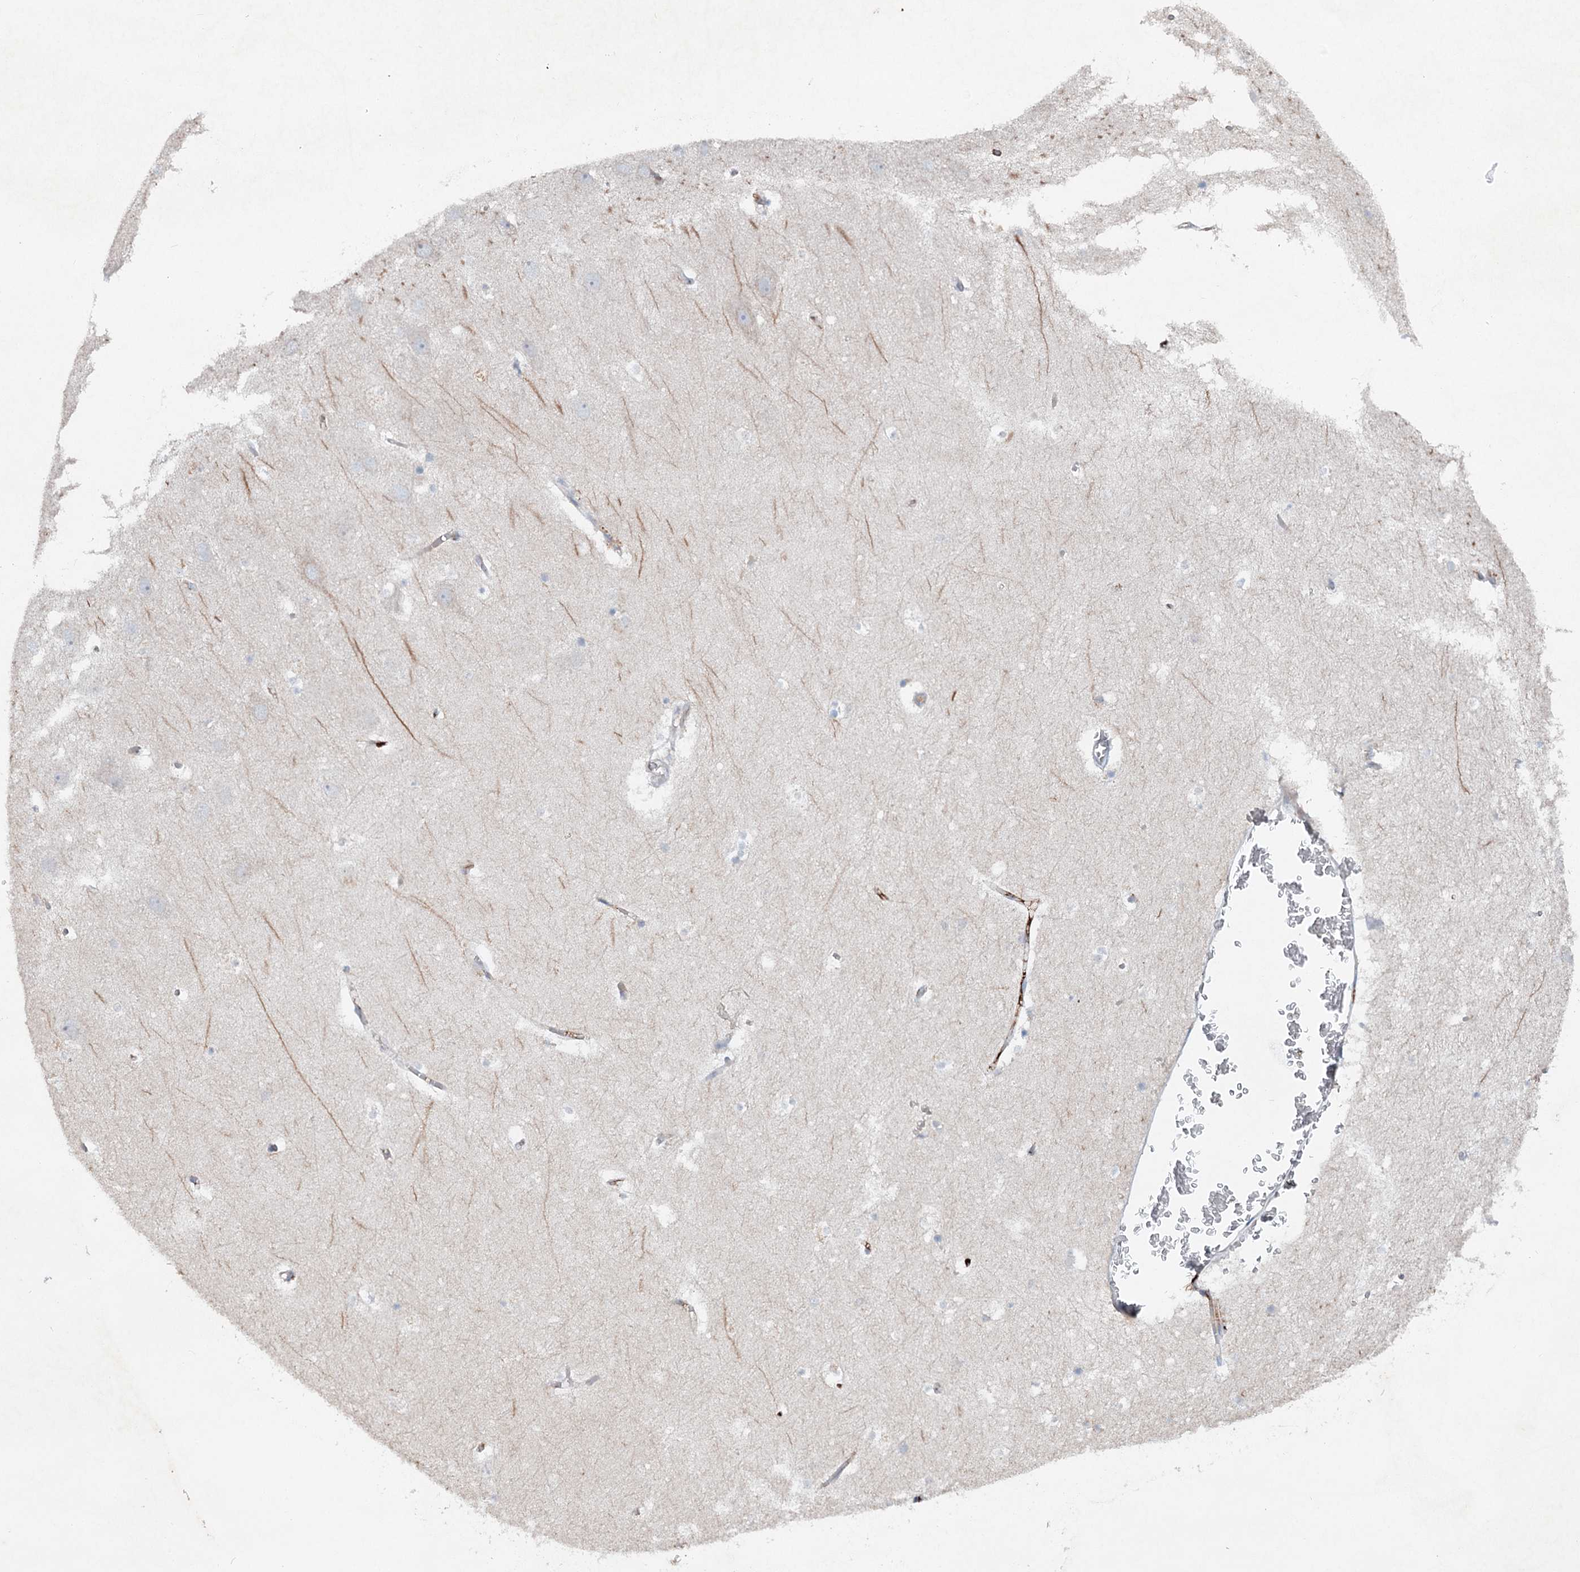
{"staining": {"intensity": "negative", "quantity": "none", "location": "none"}, "tissue": "hippocampus", "cell_type": "Glial cells", "image_type": "normal", "snomed": [{"axis": "morphology", "description": "Normal tissue, NOS"}, {"axis": "topography", "description": "Hippocampus"}], "caption": "Unremarkable hippocampus was stained to show a protein in brown. There is no significant staining in glial cells. (Stains: DAB IHC with hematoxylin counter stain, Microscopy: brightfield microscopy at high magnification).", "gene": "RFX6", "patient": {"sex": "female", "age": 52}}